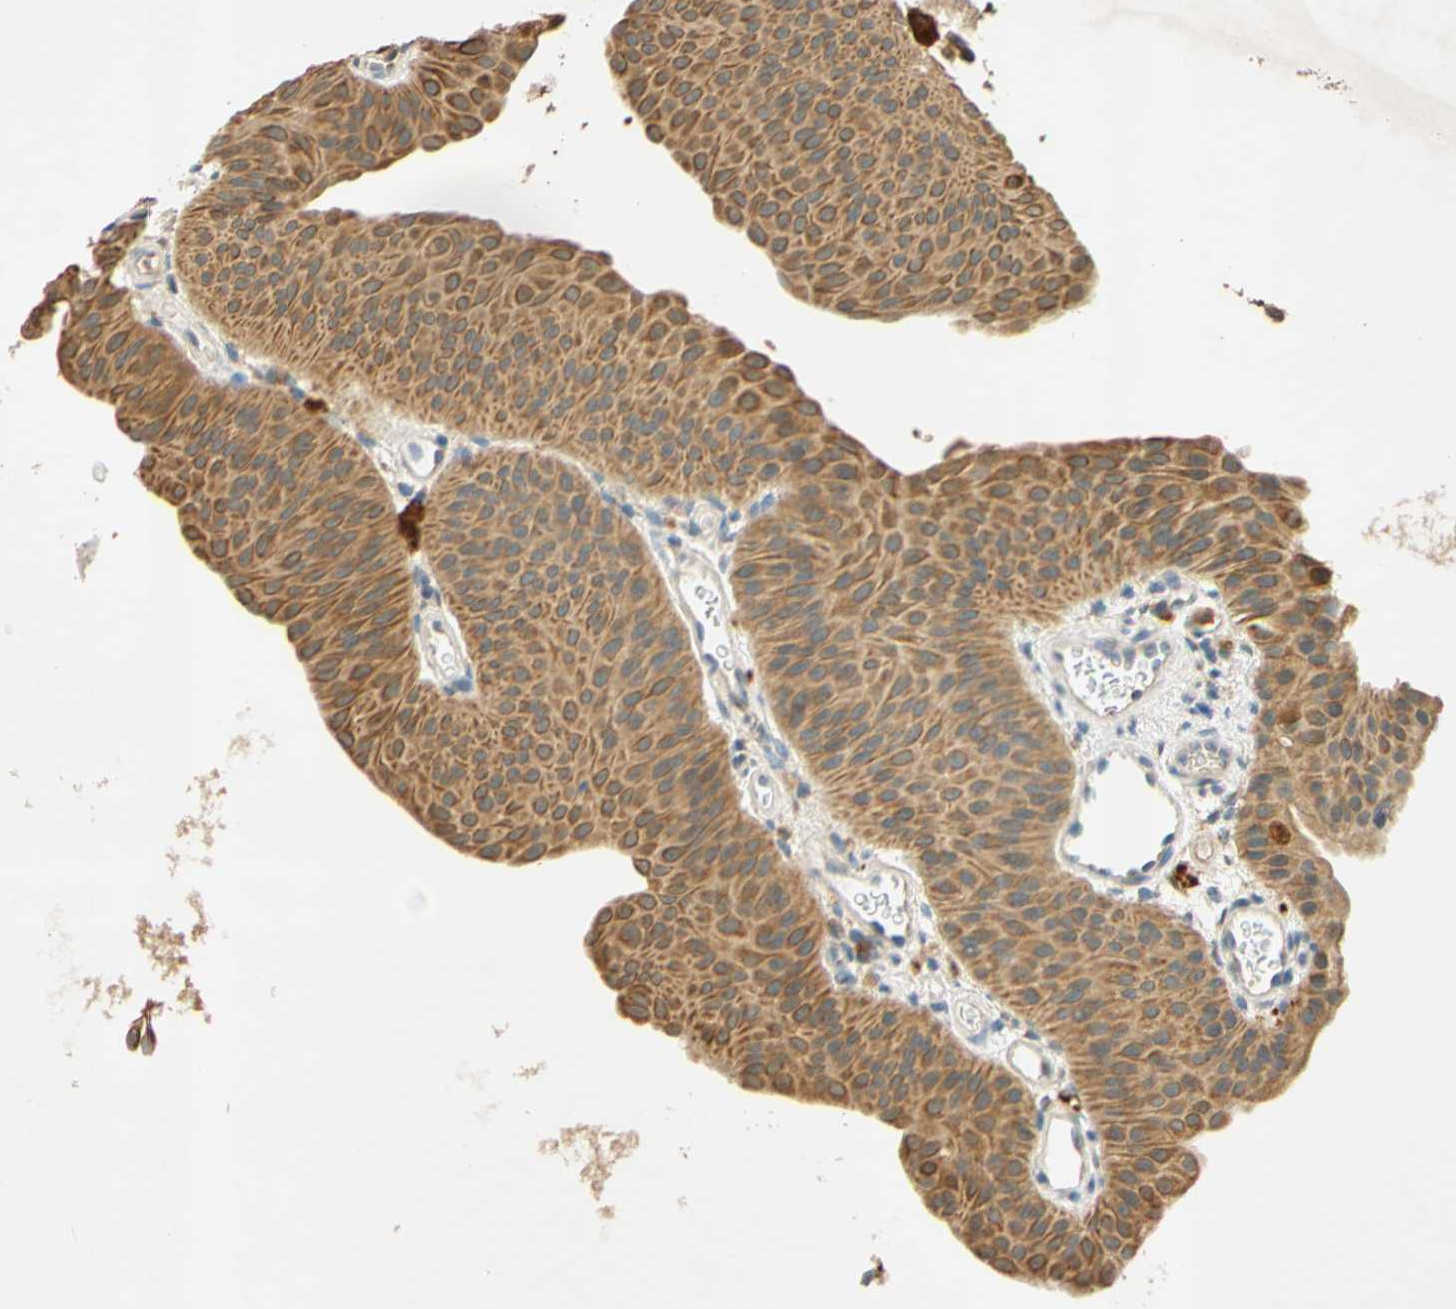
{"staining": {"intensity": "moderate", "quantity": ">75%", "location": "cytoplasmic/membranous"}, "tissue": "urothelial cancer", "cell_type": "Tumor cells", "image_type": "cancer", "snomed": [{"axis": "morphology", "description": "Urothelial carcinoma, Low grade"}, {"axis": "topography", "description": "Urinary bladder"}], "caption": "Immunohistochemical staining of human low-grade urothelial carcinoma reveals moderate cytoplasmic/membranous protein staining in about >75% of tumor cells.", "gene": "ENTREP2", "patient": {"sex": "female", "age": 60}}